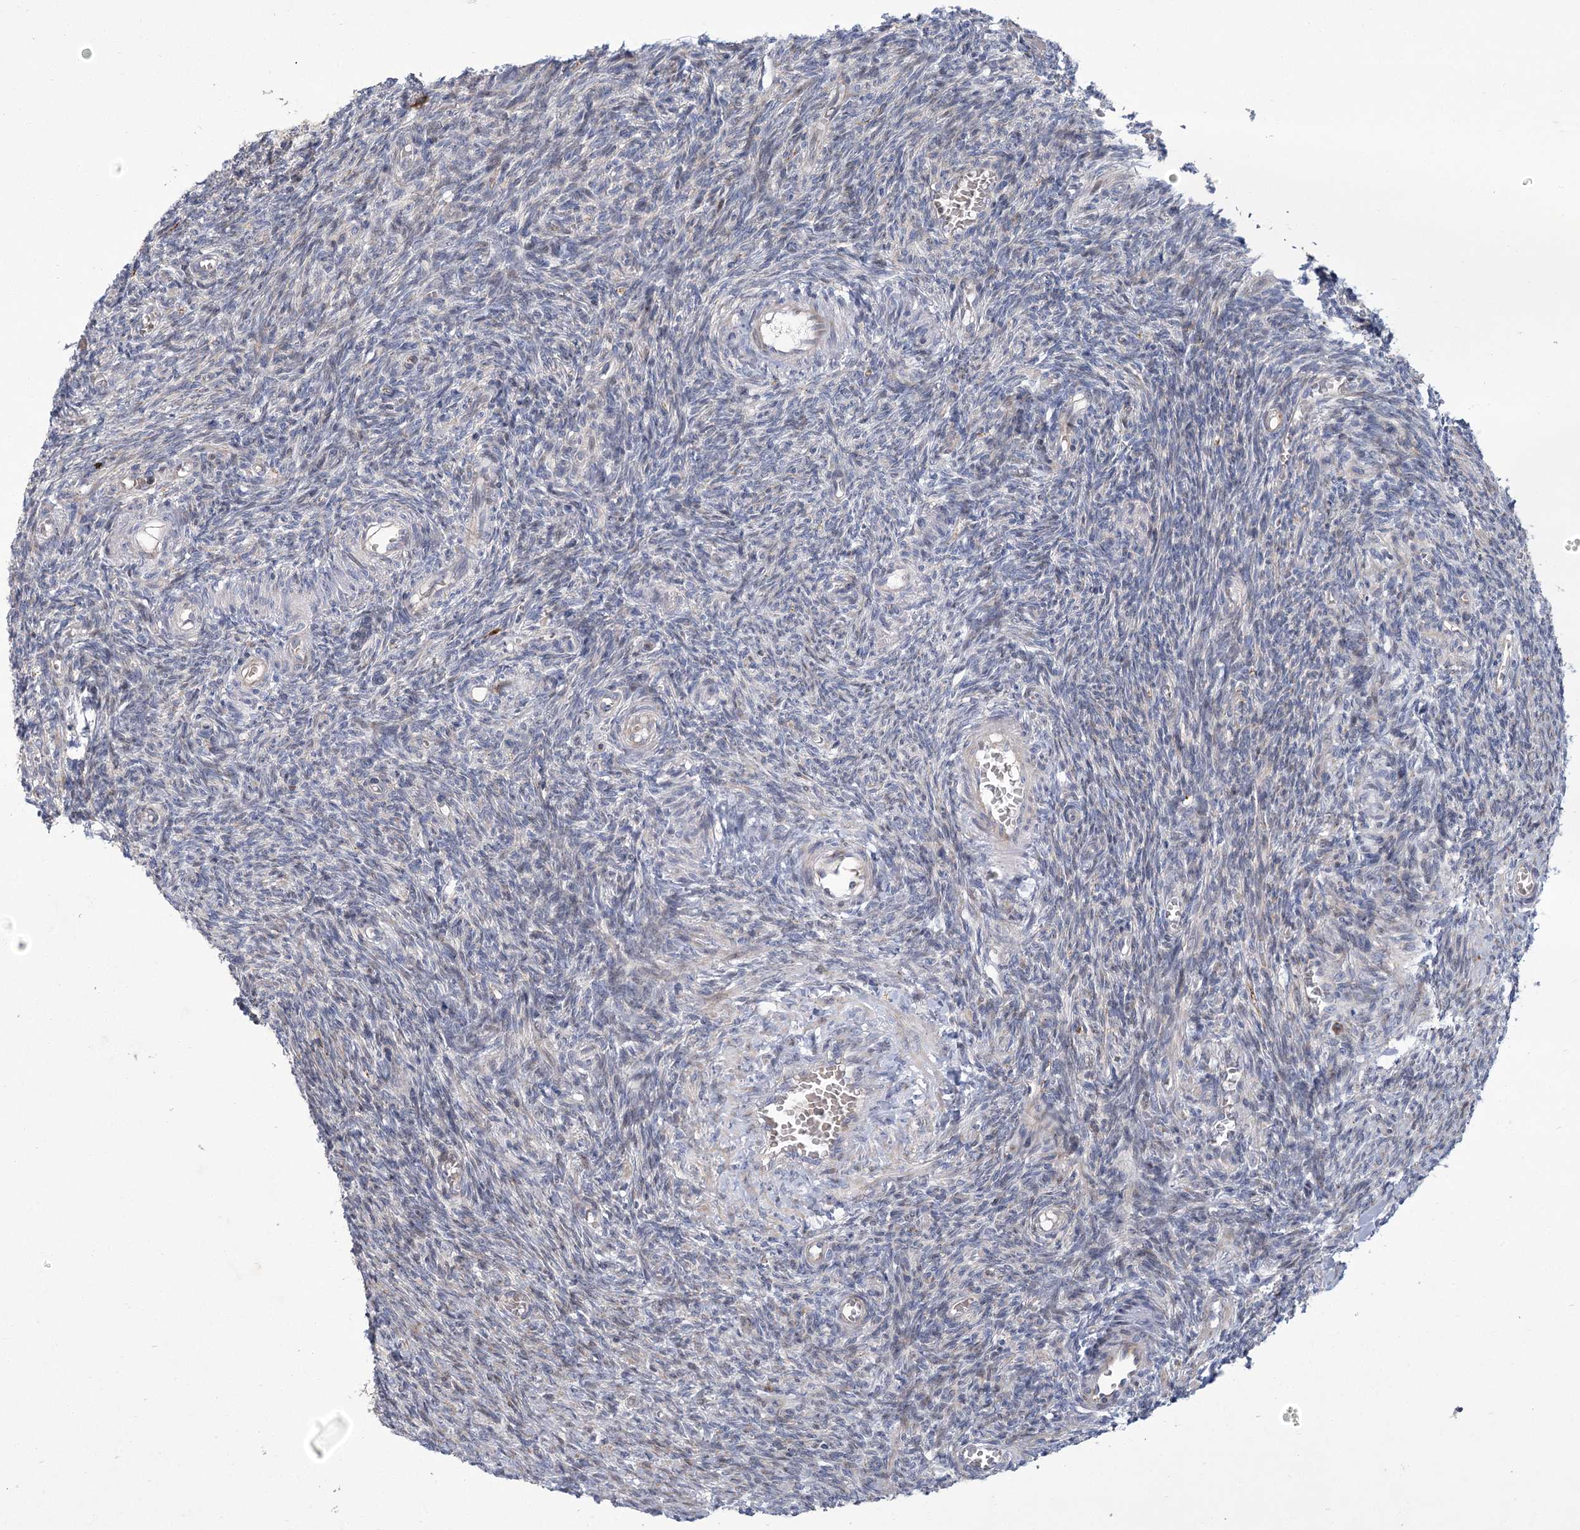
{"staining": {"intensity": "negative", "quantity": "none", "location": "none"}, "tissue": "ovary", "cell_type": "Ovarian stroma cells", "image_type": "normal", "snomed": [{"axis": "morphology", "description": "Normal tissue, NOS"}, {"axis": "topography", "description": "Ovary"}], "caption": "This image is of benign ovary stained with immunohistochemistry to label a protein in brown with the nuclei are counter-stained blue. There is no expression in ovarian stroma cells.", "gene": "GCNT4", "patient": {"sex": "female", "age": 27}}